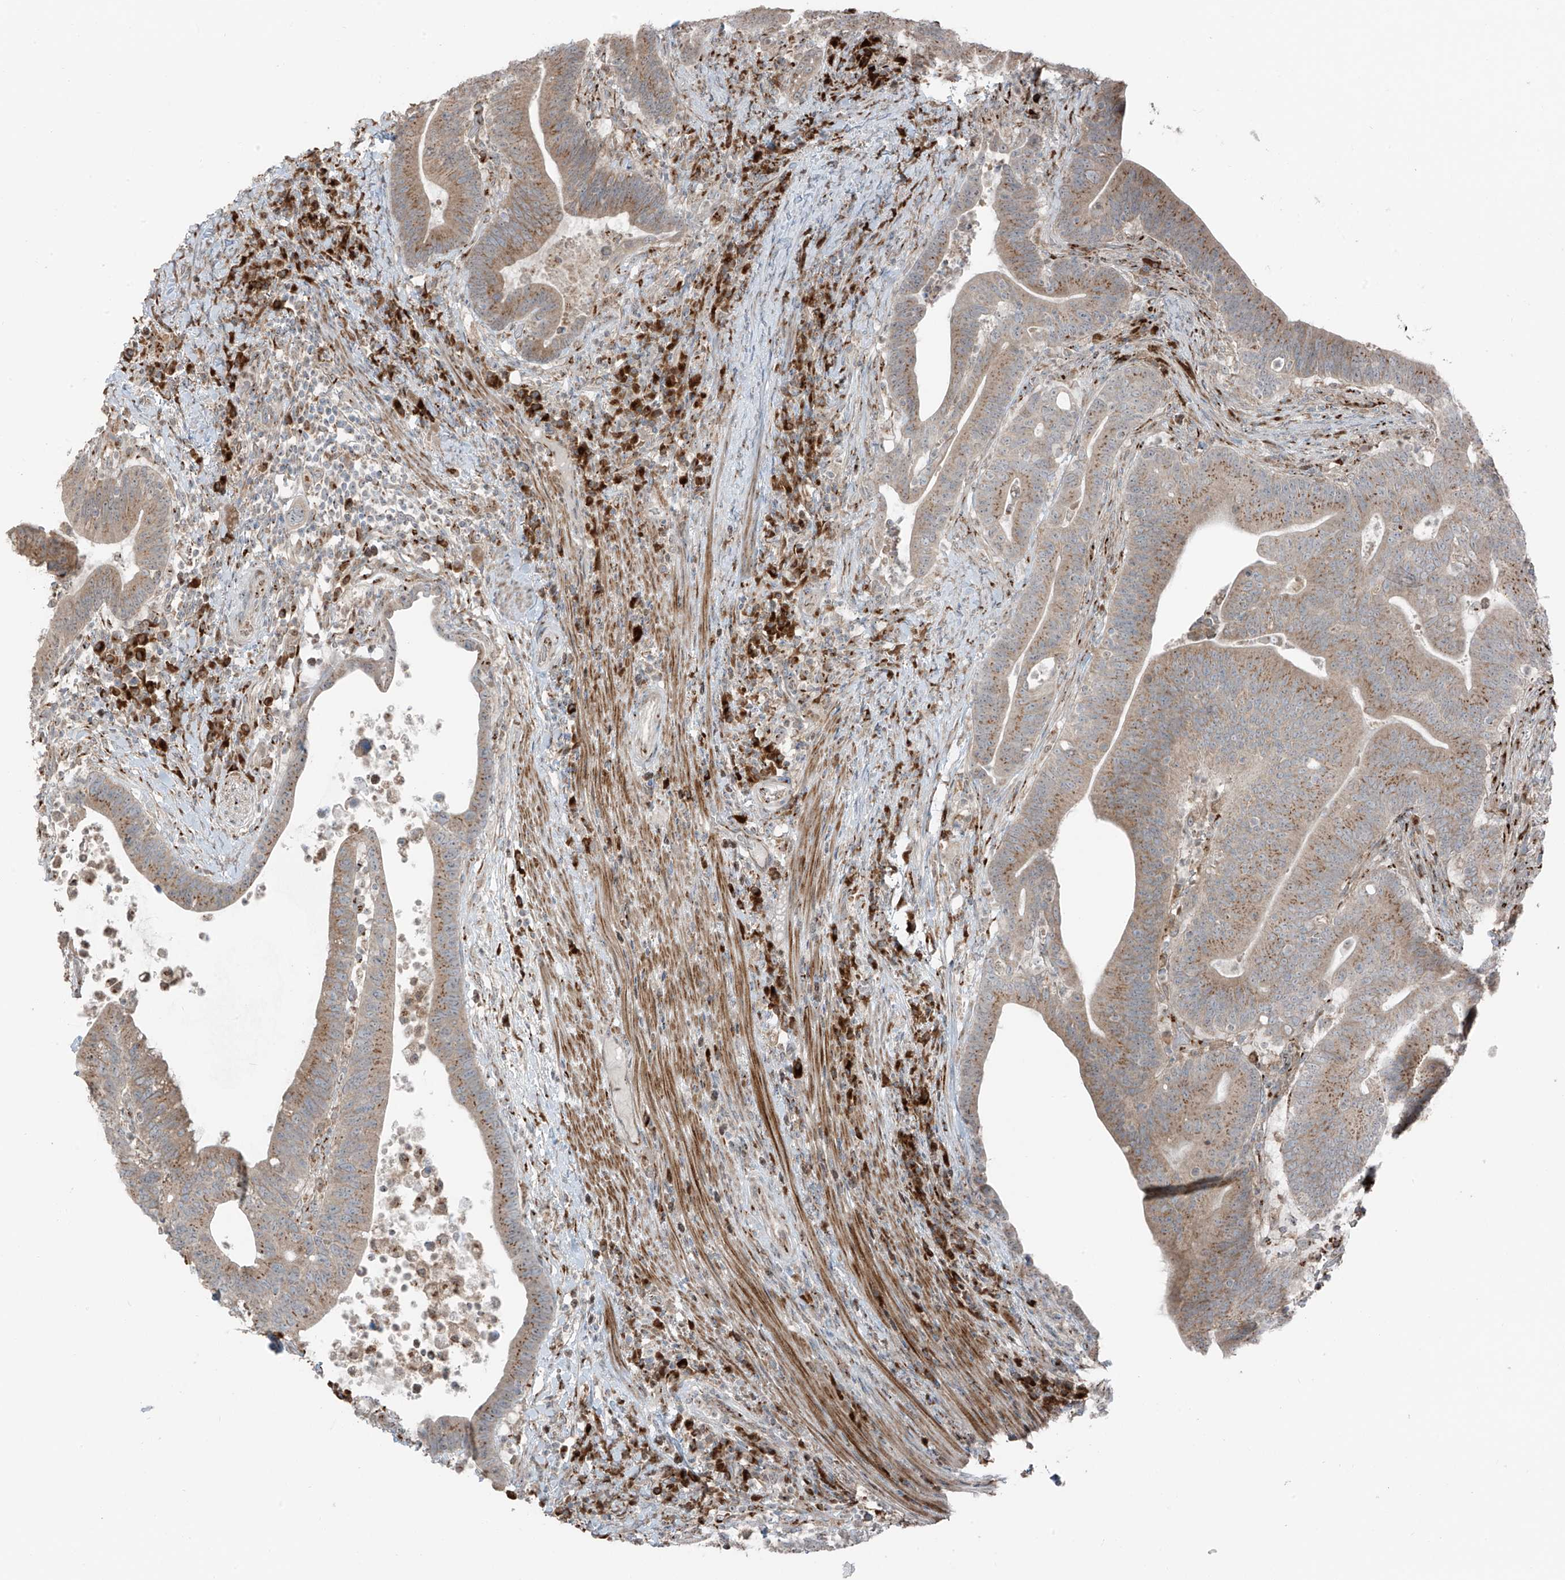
{"staining": {"intensity": "moderate", "quantity": ">75%", "location": "cytoplasmic/membranous"}, "tissue": "colorectal cancer", "cell_type": "Tumor cells", "image_type": "cancer", "snomed": [{"axis": "morphology", "description": "Adenocarcinoma, NOS"}, {"axis": "topography", "description": "Colon"}], "caption": "Immunohistochemical staining of human colorectal cancer exhibits moderate cytoplasmic/membranous protein expression in about >75% of tumor cells. (IHC, brightfield microscopy, high magnification).", "gene": "ERLEC1", "patient": {"sex": "female", "age": 66}}